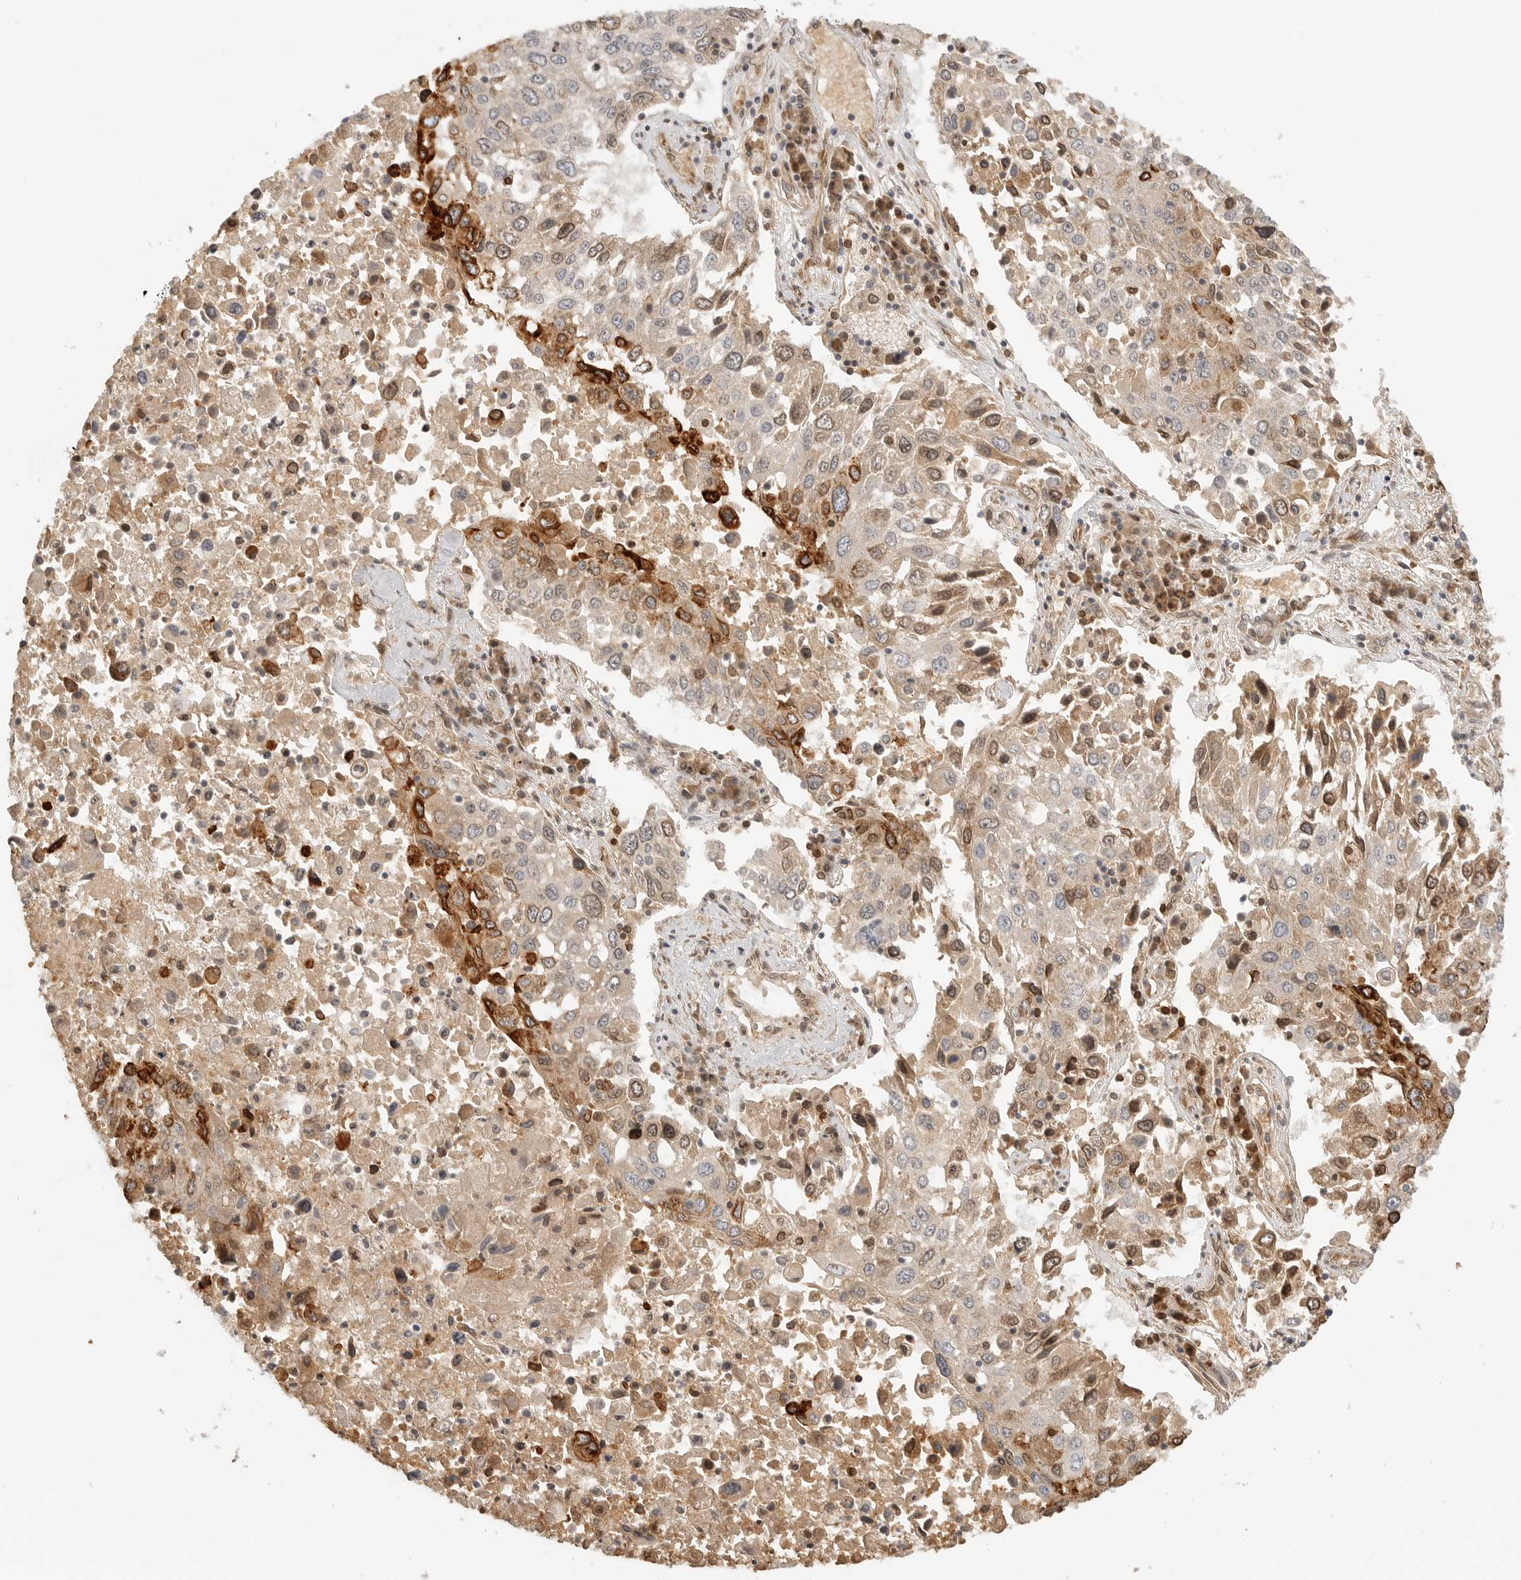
{"staining": {"intensity": "strong", "quantity": "<25%", "location": "cytoplasmic/membranous"}, "tissue": "lung cancer", "cell_type": "Tumor cells", "image_type": "cancer", "snomed": [{"axis": "morphology", "description": "Squamous cell carcinoma, NOS"}, {"axis": "topography", "description": "Lung"}], "caption": "Protein expression analysis of lung squamous cell carcinoma shows strong cytoplasmic/membranous expression in approximately <25% of tumor cells.", "gene": "CCPG1", "patient": {"sex": "male", "age": 65}}